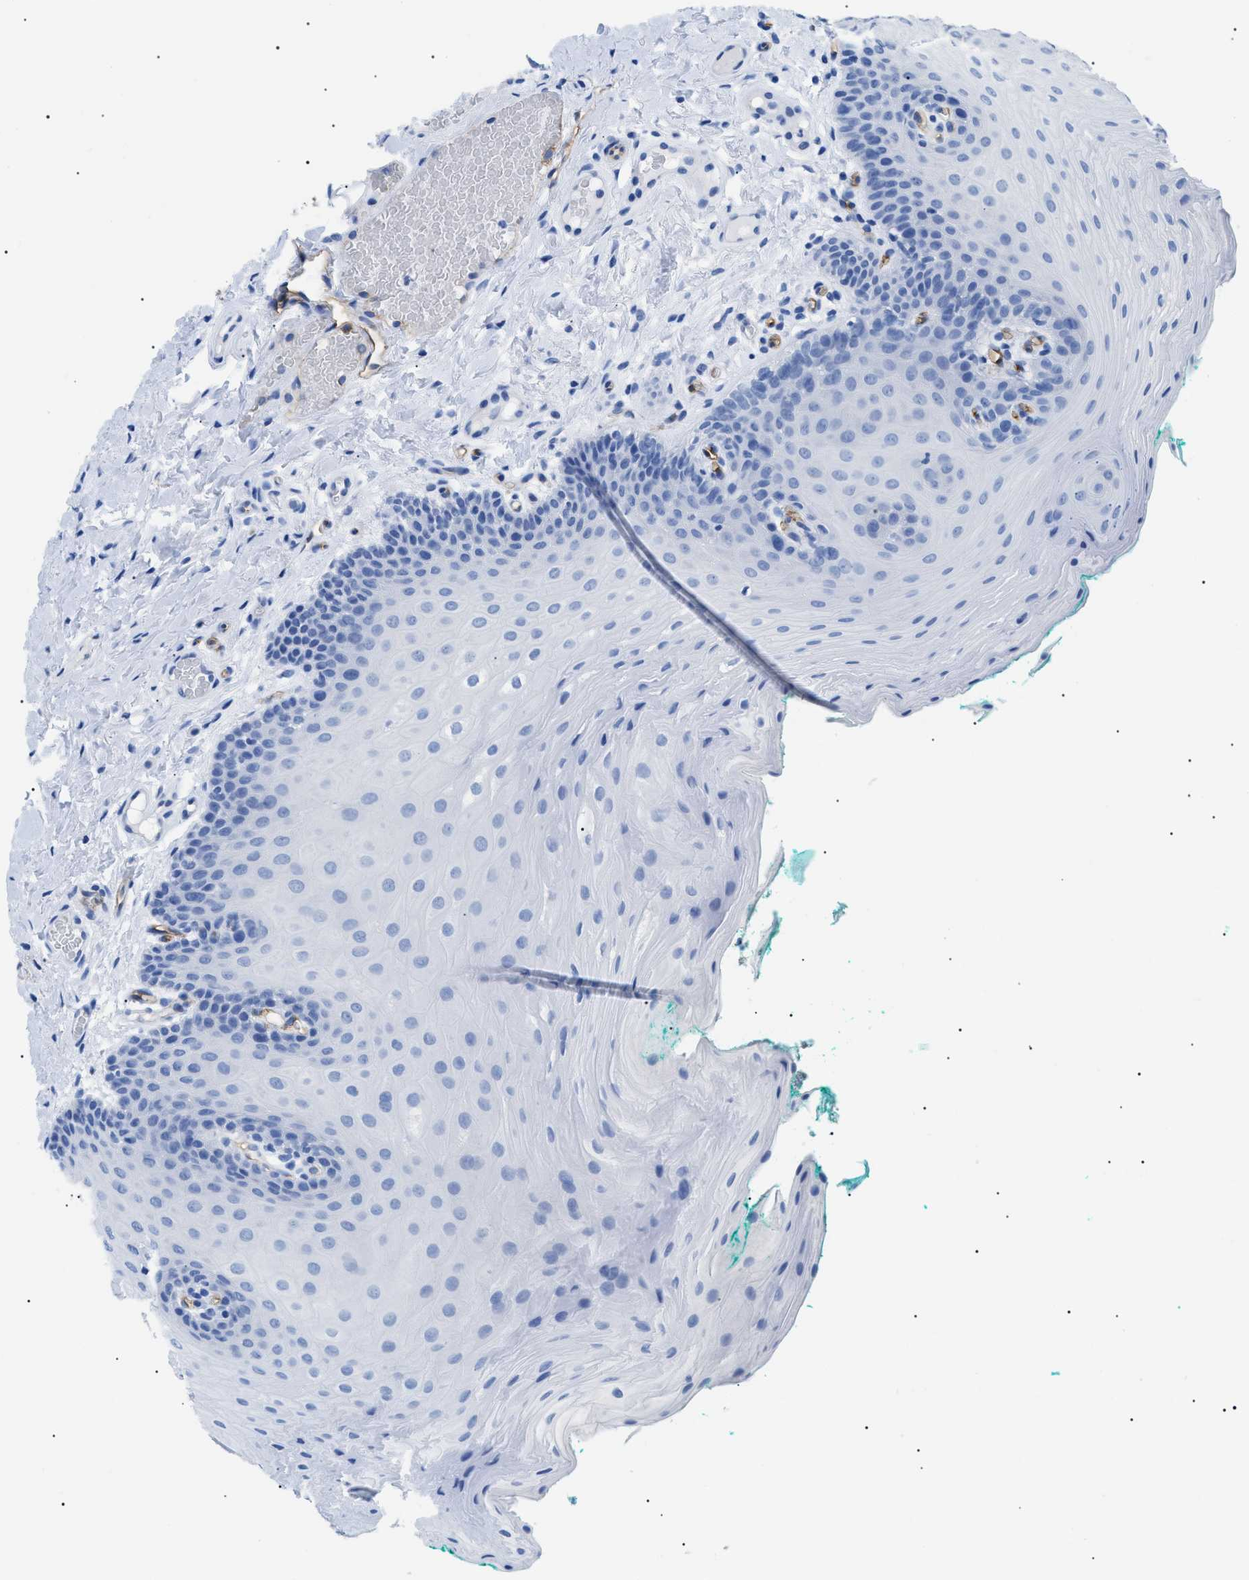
{"staining": {"intensity": "negative", "quantity": "none", "location": "none"}, "tissue": "oral mucosa", "cell_type": "Squamous epithelial cells", "image_type": "normal", "snomed": [{"axis": "morphology", "description": "Normal tissue, NOS"}, {"axis": "topography", "description": "Oral tissue"}], "caption": "Oral mucosa stained for a protein using immunohistochemistry demonstrates no staining squamous epithelial cells.", "gene": "PODXL", "patient": {"sex": "male", "age": 58}}